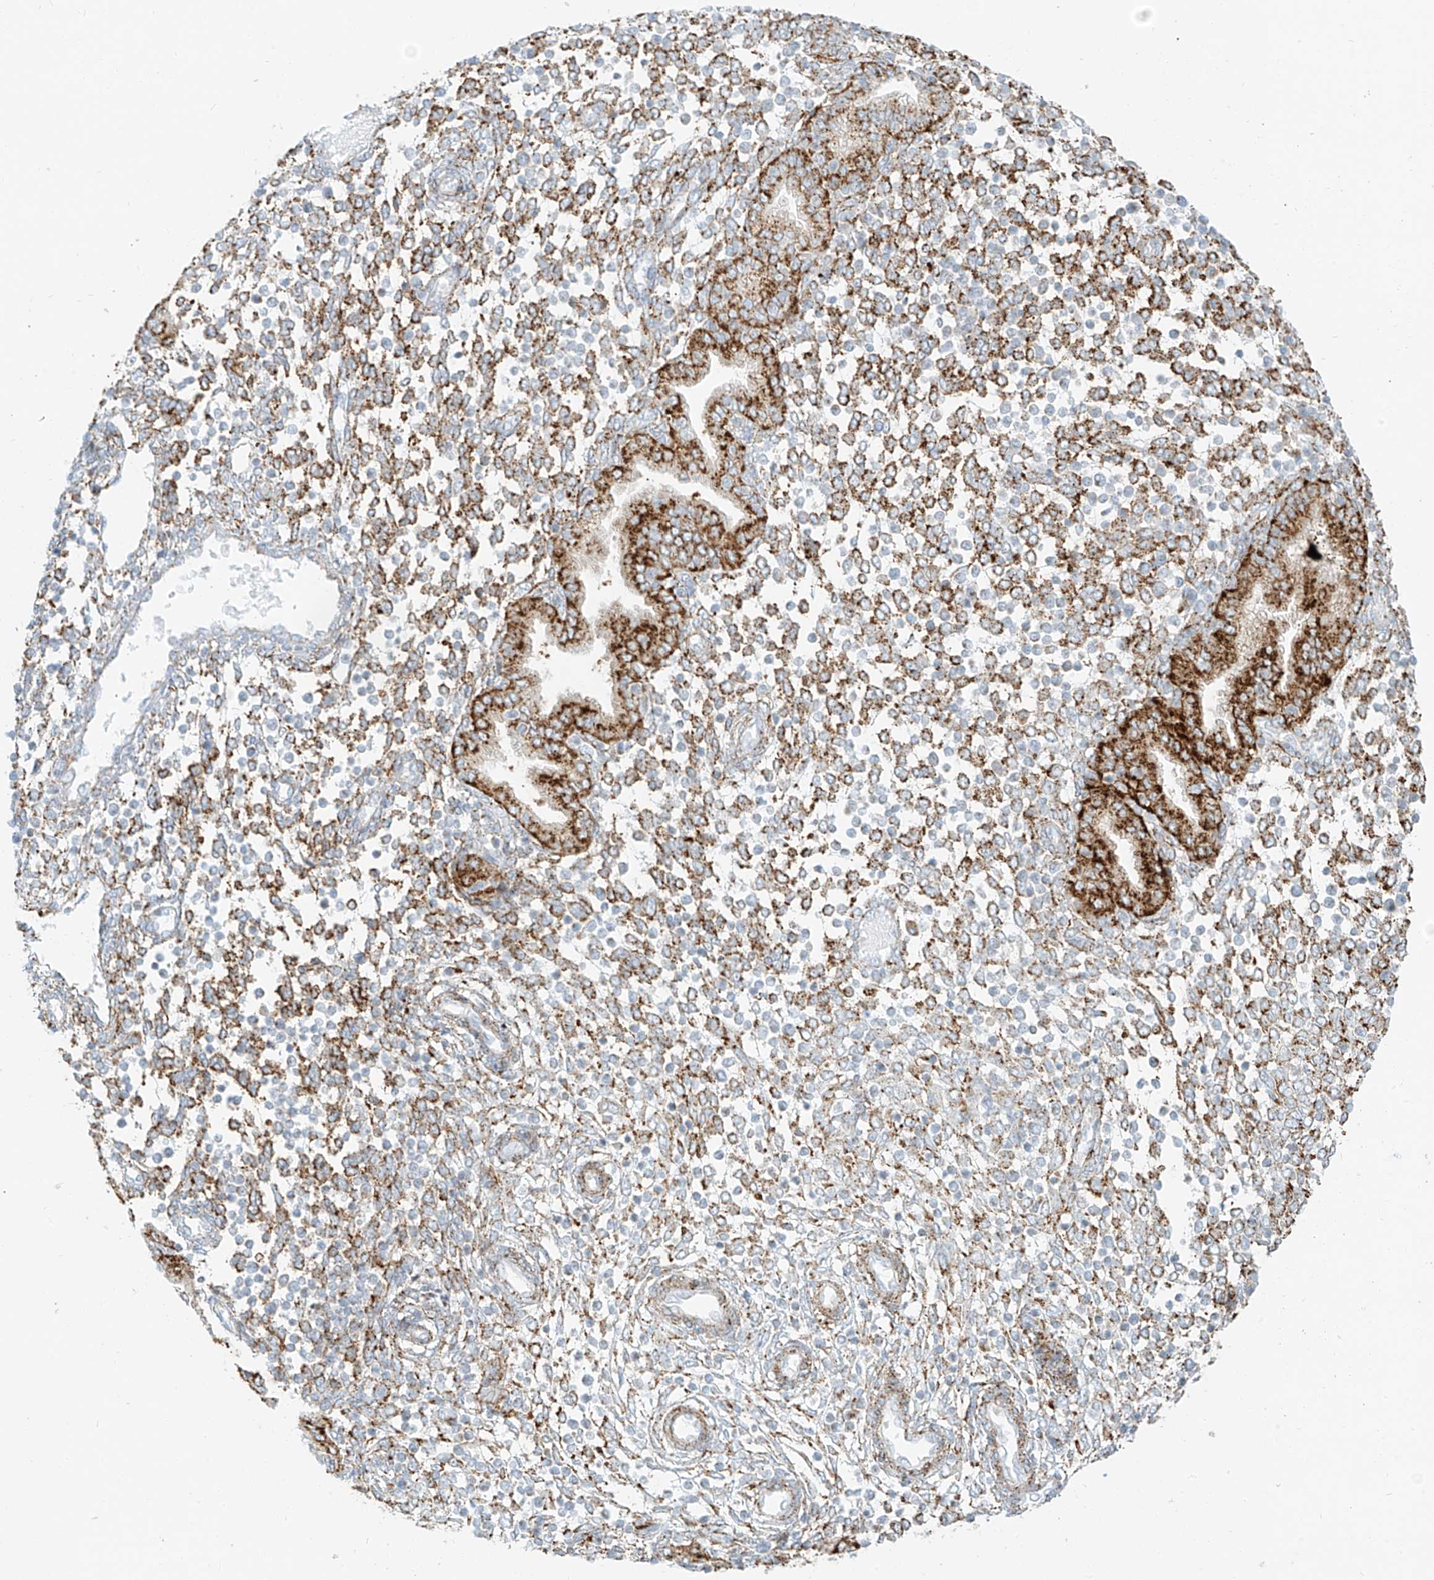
{"staining": {"intensity": "moderate", "quantity": ">75%", "location": "cytoplasmic/membranous"}, "tissue": "endometrium", "cell_type": "Cells in endometrial stroma", "image_type": "normal", "snomed": [{"axis": "morphology", "description": "Normal tissue, NOS"}, {"axis": "topography", "description": "Endometrium"}], "caption": "Moderate cytoplasmic/membranous positivity is seen in approximately >75% of cells in endometrial stroma in unremarkable endometrium.", "gene": "SLC35F6", "patient": {"sex": "female", "age": 53}}